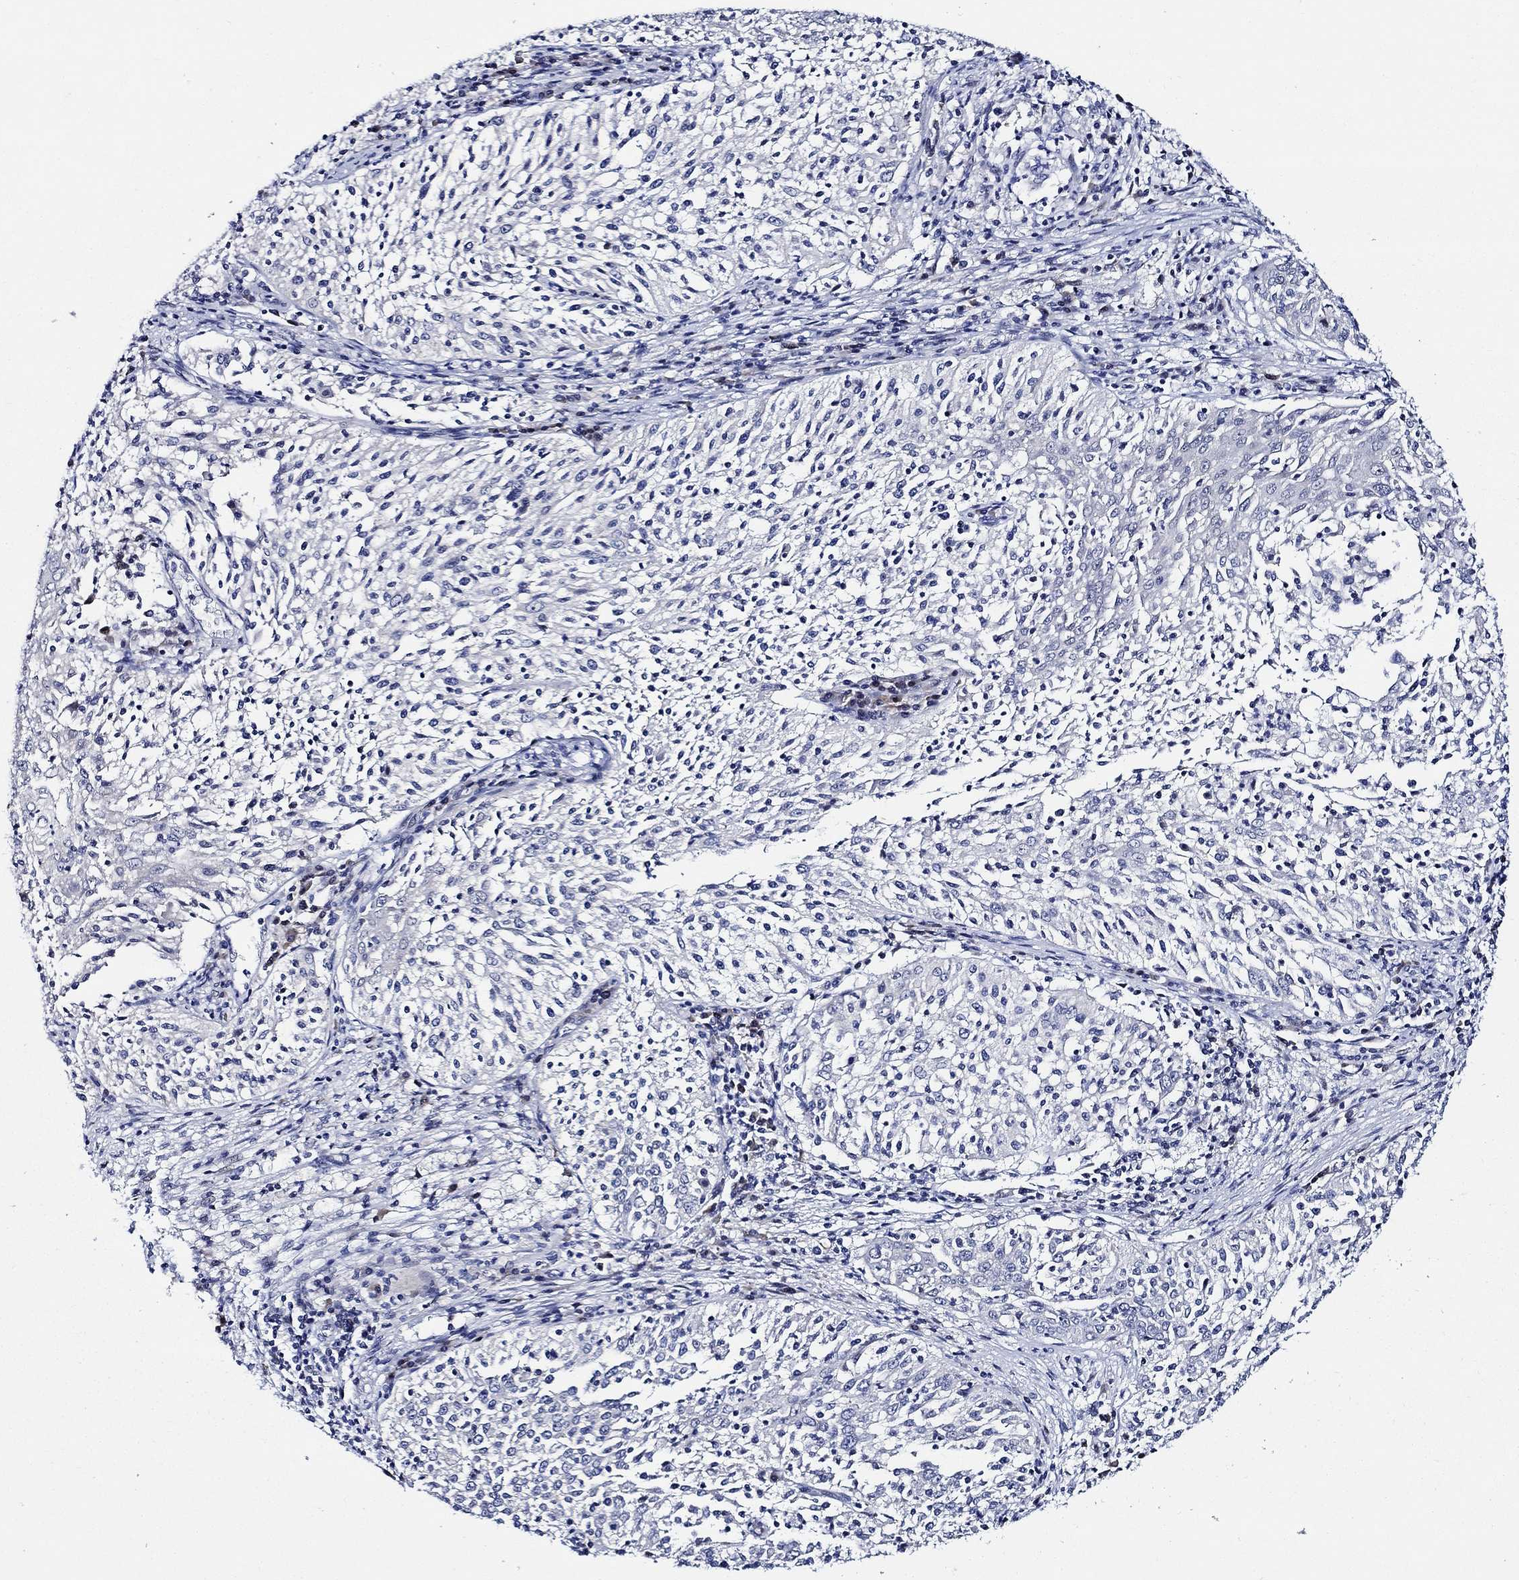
{"staining": {"intensity": "negative", "quantity": "none", "location": "none"}, "tissue": "cervical cancer", "cell_type": "Tumor cells", "image_type": "cancer", "snomed": [{"axis": "morphology", "description": "Squamous cell carcinoma, NOS"}, {"axis": "topography", "description": "Cervix"}], "caption": "This is an IHC histopathology image of human cervical cancer. There is no positivity in tumor cells.", "gene": "C8orf48", "patient": {"sex": "female", "age": 41}}